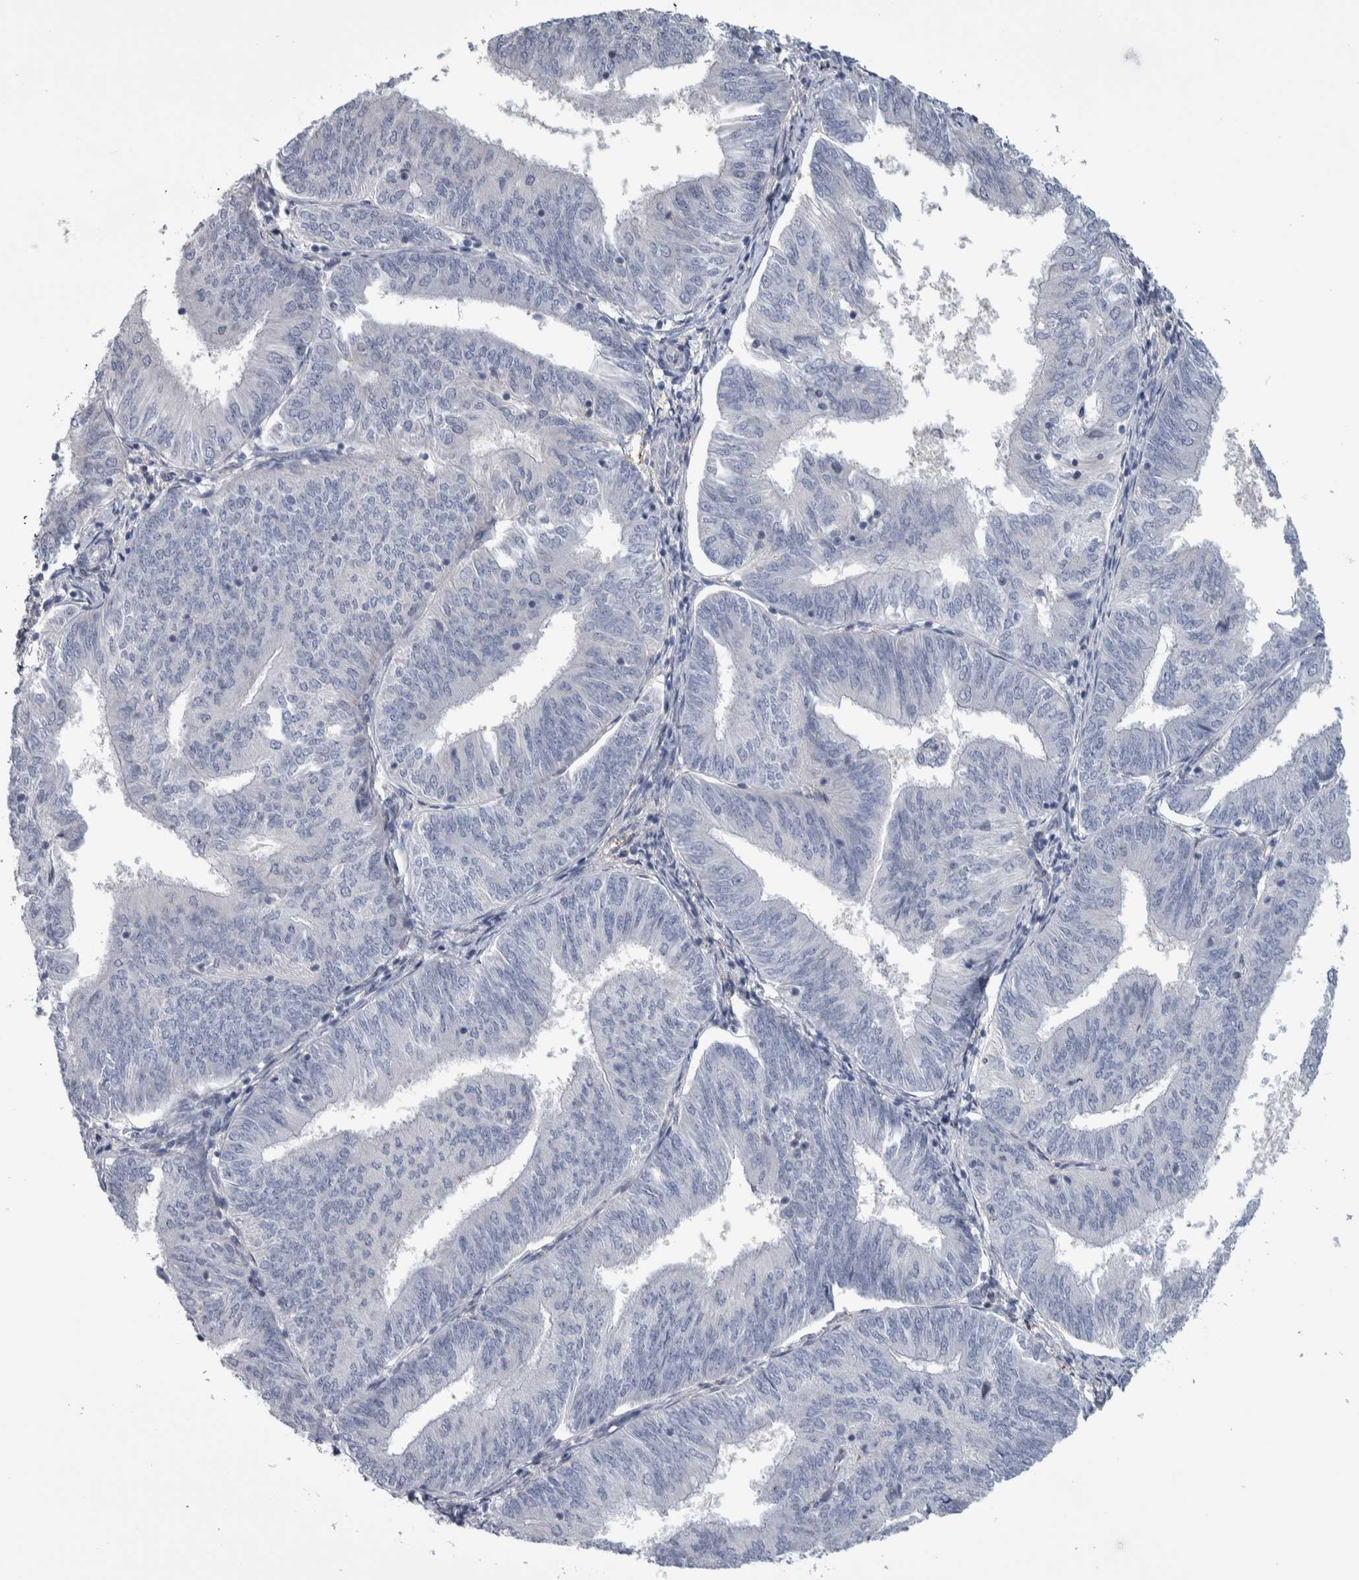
{"staining": {"intensity": "negative", "quantity": "none", "location": "none"}, "tissue": "endometrial cancer", "cell_type": "Tumor cells", "image_type": "cancer", "snomed": [{"axis": "morphology", "description": "Adenocarcinoma, NOS"}, {"axis": "topography", "description": "Endometrium"}], "caption": "High power microscopy image of an immunohistochemistry (IHC) micrograph of adenocarcinoma (endometrial), revealing no significant expression in tumor cells. (Stains: DAB (3,3'-diaminobenzidine) IHC with hematoxylin counter stain, Microscopy: brightfield microscopy at high magnification).", "gene": "TAX1BP1", "patient": {"sex": "female", "age": 58}}